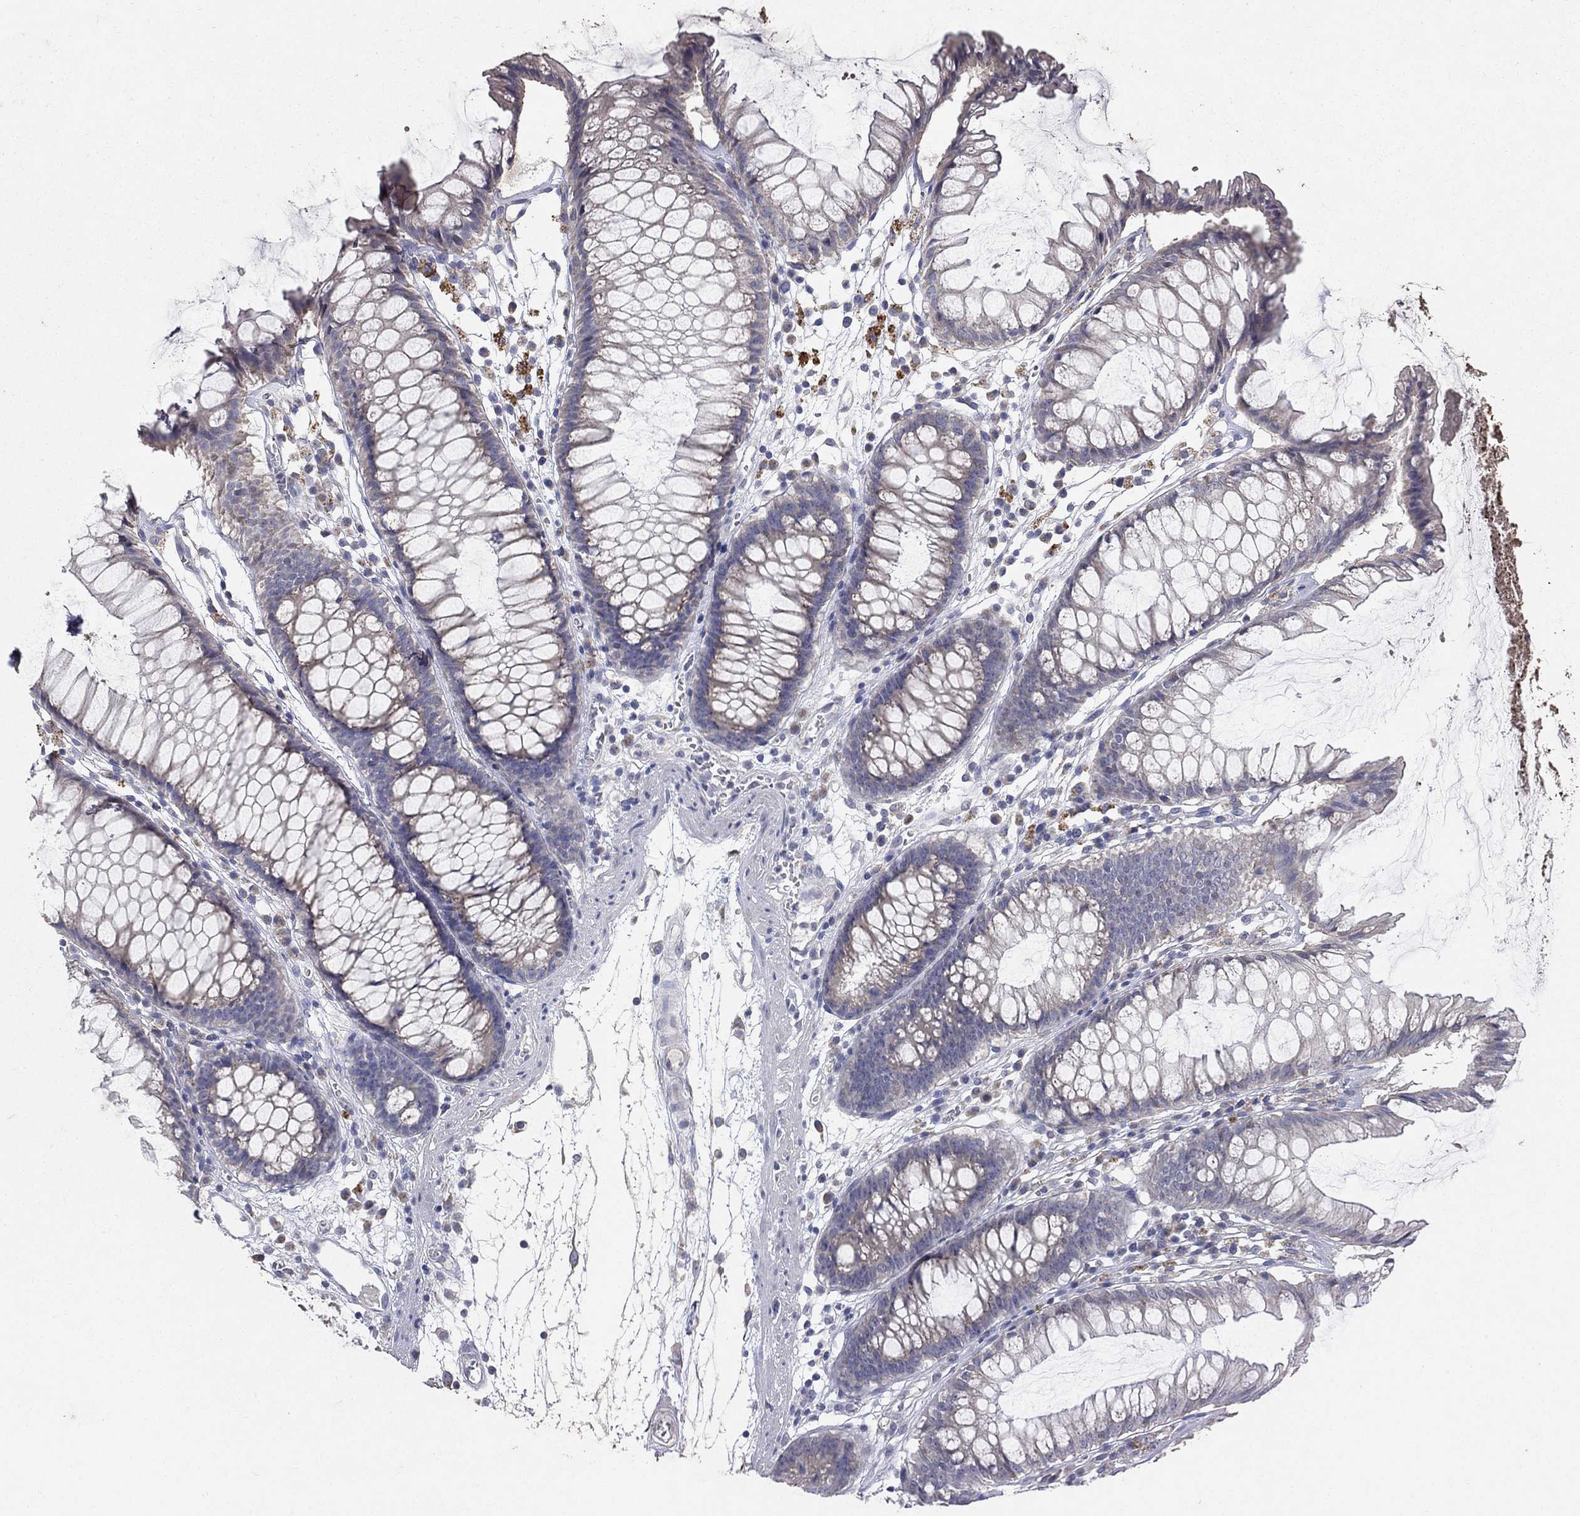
{"staining": {"intensity": "negative", "quantity": "none", "location": "none"}, "tissue": "colon", "cell_type": "Endothelial cells", "image_type": "normal", "snomed": [{"axis": "morphology", "description": "Normal tissue, NOS"}, {"axis": "morphology", "description": "Adenocarcinoma, NOS"}, {"axis": "topography", "description": "Colon"}], "caption": "IHC image of benign human colon stained for a protein (brown), which exhibits no positivity in endothelial cells.", "gene": "PROZ", "patient": {"sex": "male", "age": 65}}